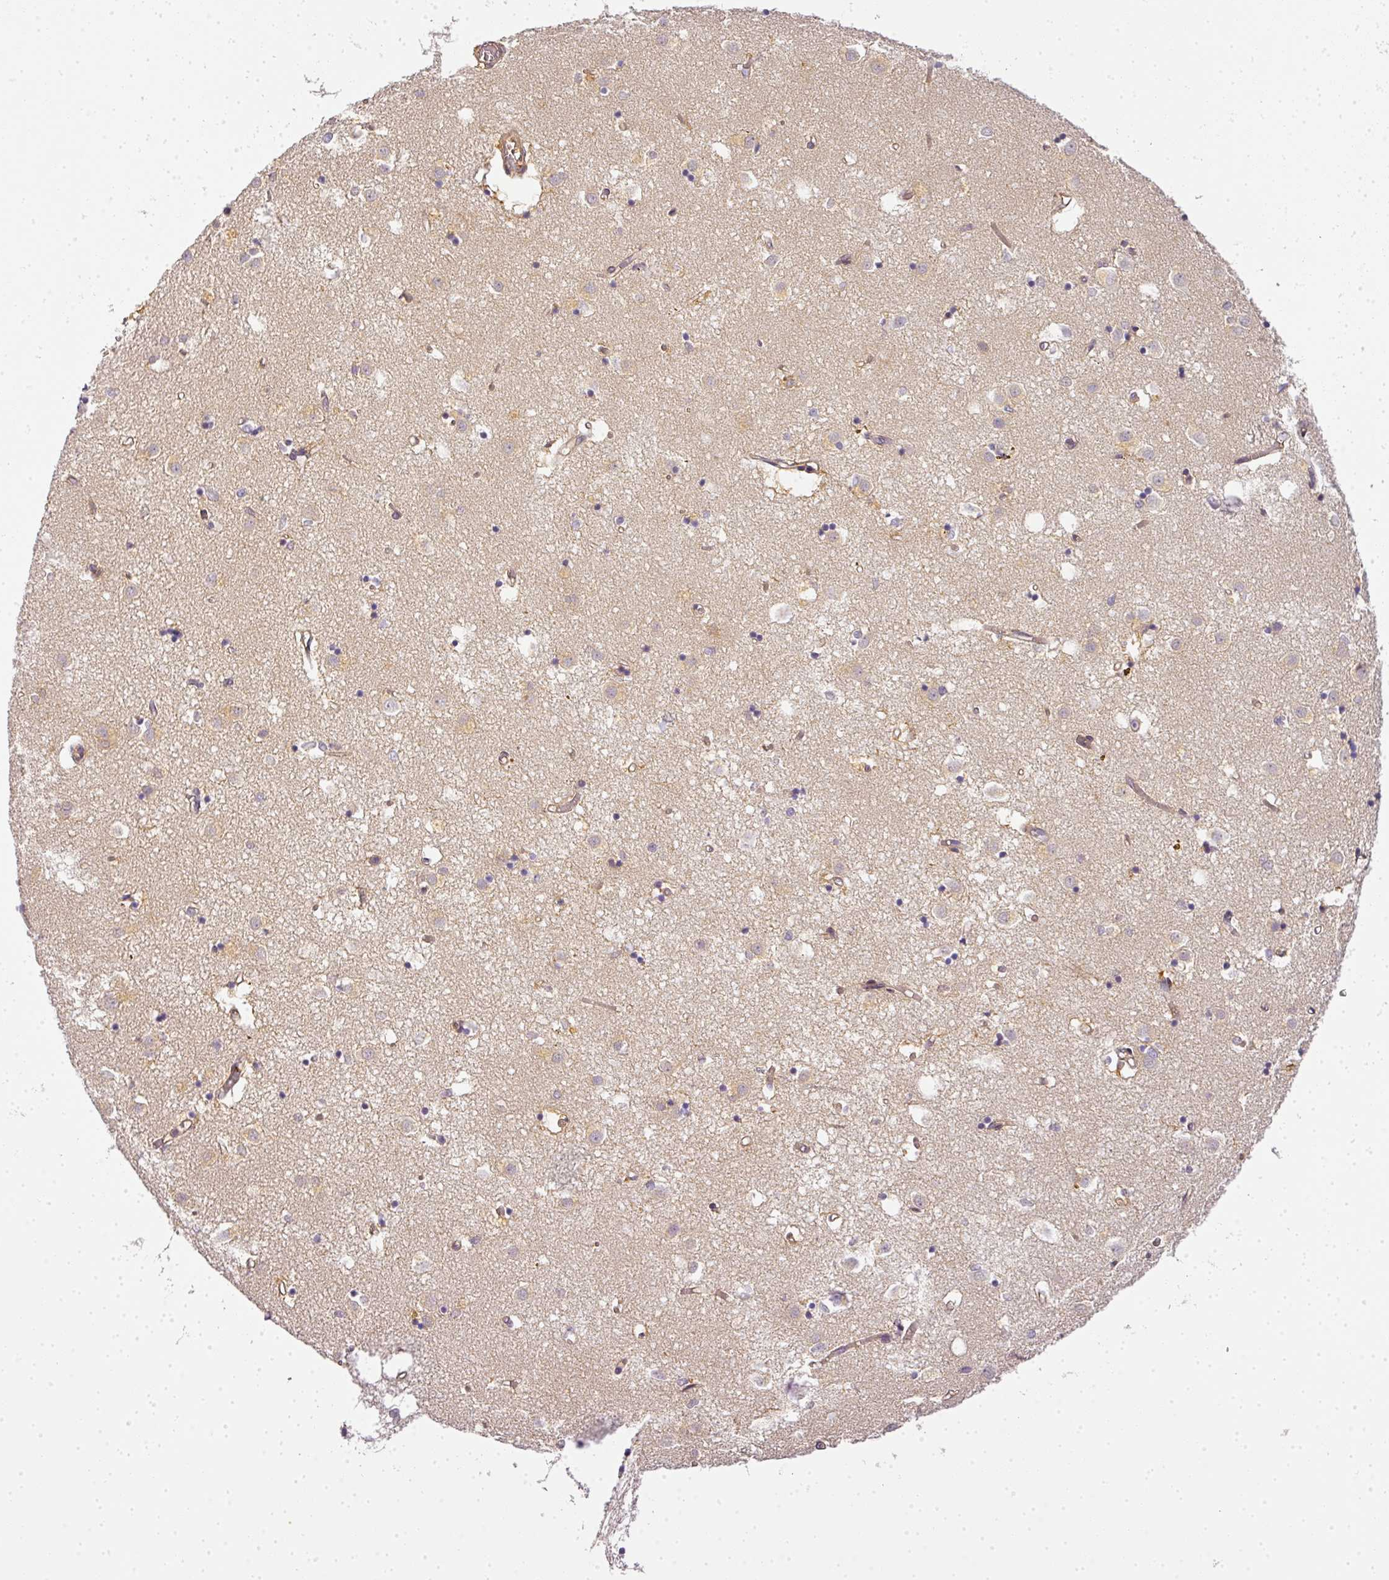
{"staining": {"intensity": "negative", "quantity": "none", "location": "none"}, "tissue": "caudate", "cell_type": "Glial cells", "image_type": "normal", "snomed": [{"axis": "morphology", "description": "Normal tissue, NOS"}, {"axis": "topography", "description": "Lateral ventricle wall"}], "caption": "DAB immunohistochemical staining of benign caudate shows no significant positivity in glial cells. (Stains: DAB (3,3'-diaminobenzidine) immunohistochemistry (IHC) with hematoxylin counter stain, Microscopy: brightfield microscopy at high magnification).", "gene": "ADH5", "patient": {"sex": "male", "age": 70}}